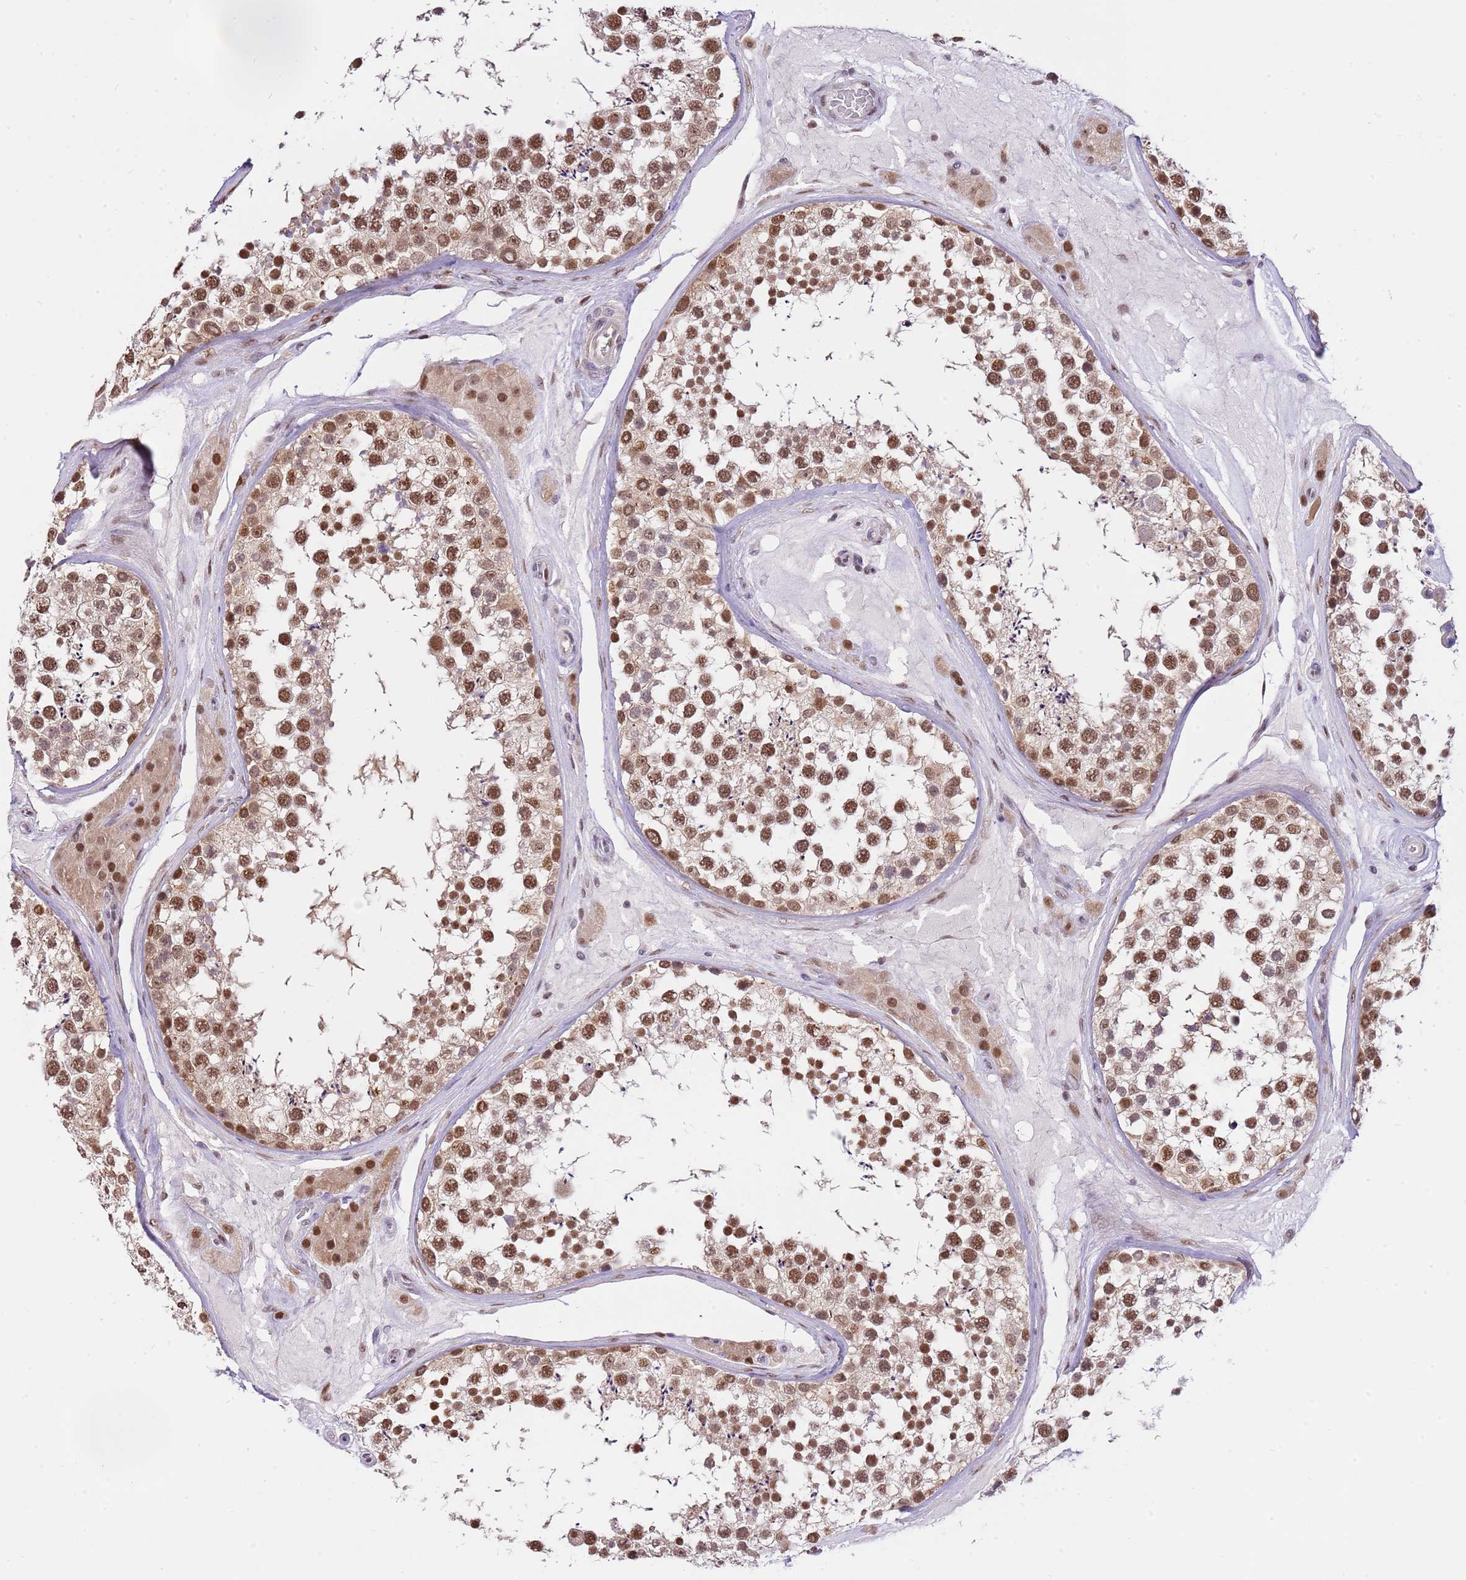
{"staining": {"intensity": "moderate", "quantity": ">75%", "location": "nuclear"}, "tissue": "testis", "cell_type": "Cells in seminiferous ducts", "image_type": "normal", "snomed": [{"axis": "morphology", "description": "Normal tissue, NOS"}, {"axis": "topography", "description": "Testis"}], "caption": "DAB immunohistochemical staining of benign testis exhibits moderate nuclear protein positivity in about >75% of cells in seminiferous ducts.", "gene": "RFK", "patient": {"sex": "male", "age": 46}}